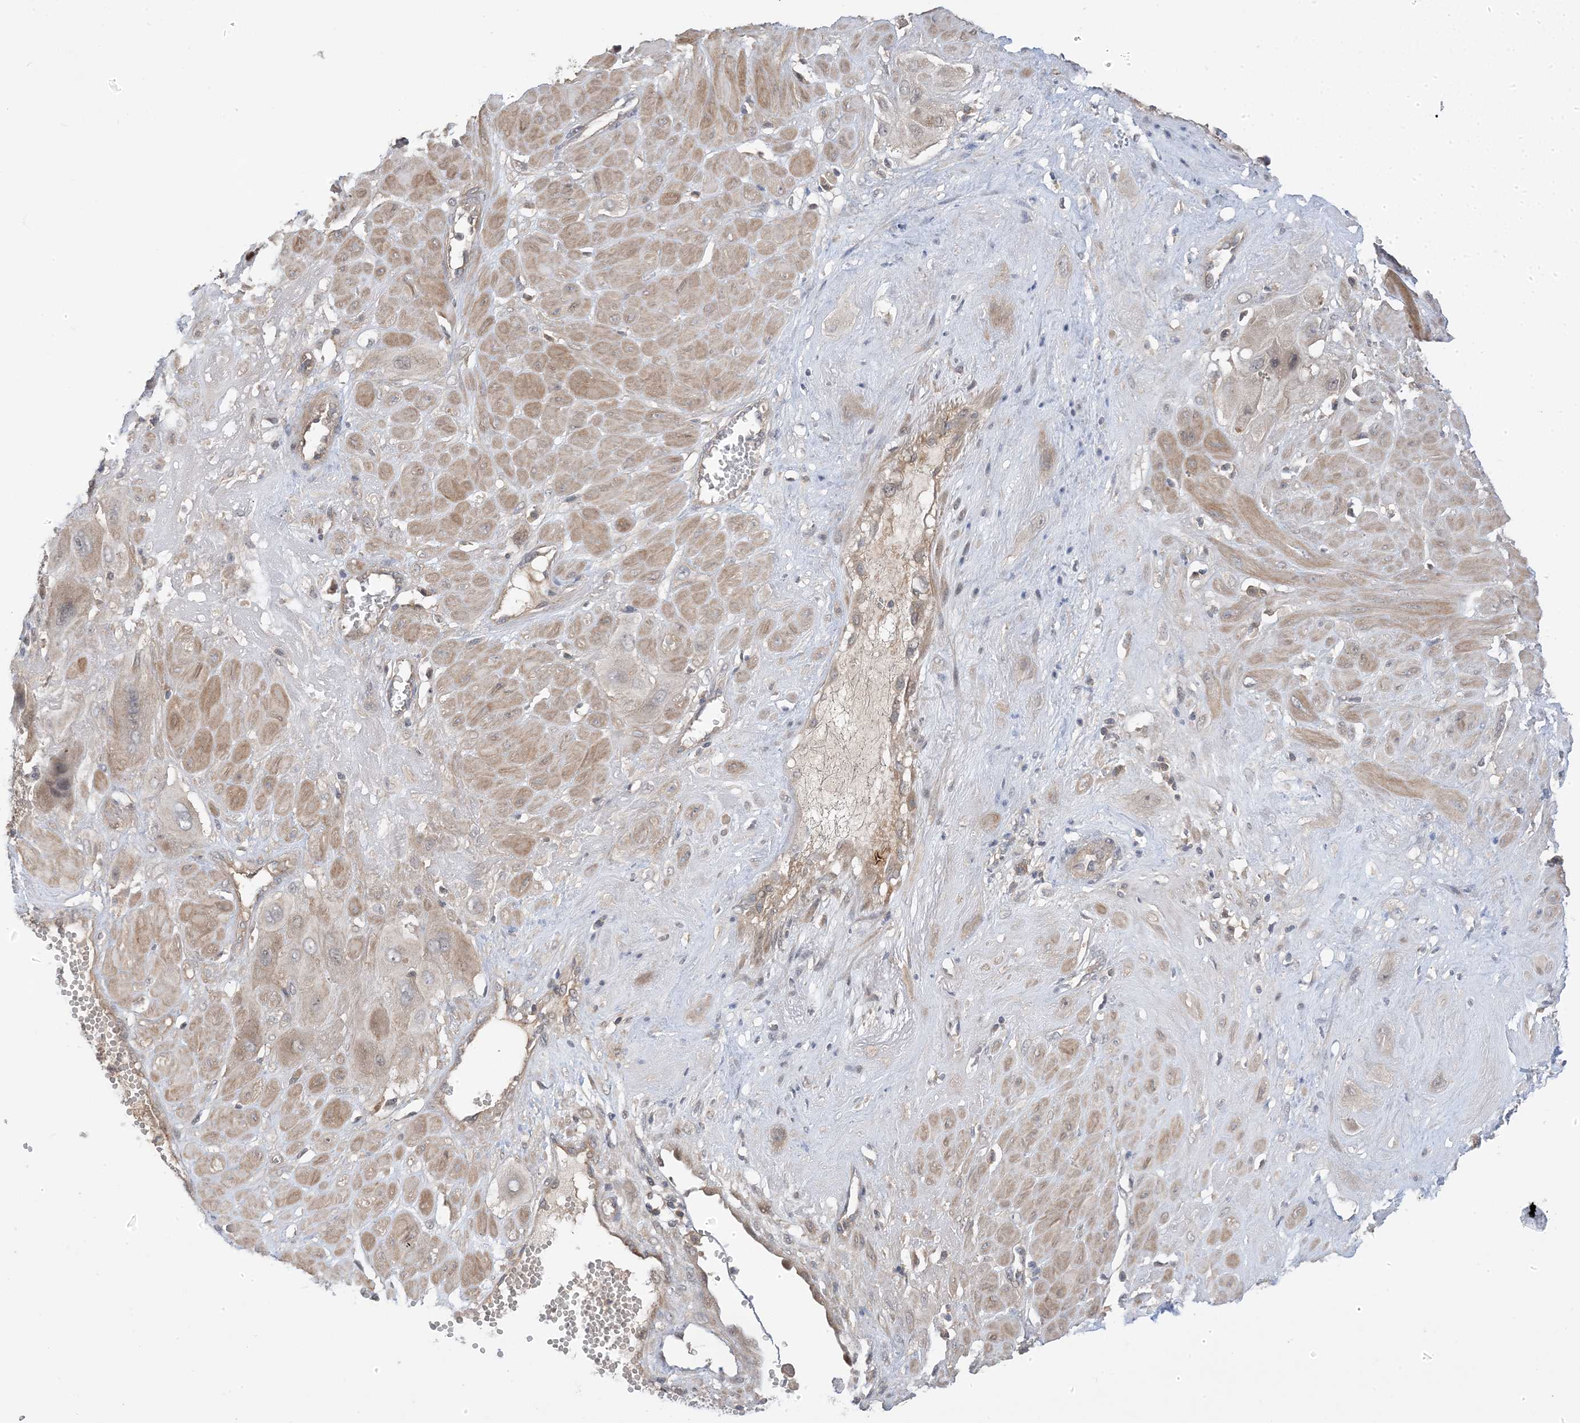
{"staining": {"intensity": "negative", "quantity": "none", "location": "none"}, "tissue": "cervical cancer", "cell_type": "Tumor cells", "image_type": "cancer", "snomed": [{"axis": "morphology", "description": "Squamous cell carcinoma, NOS"}, {"axis": "topography", "description": "Cervix"}], "caption": "Immunohistochemistry of cervical cancer shows no staining in tumor cells.", "gene": "WDR26", "patient": {"sex": "female", "age": 34}}